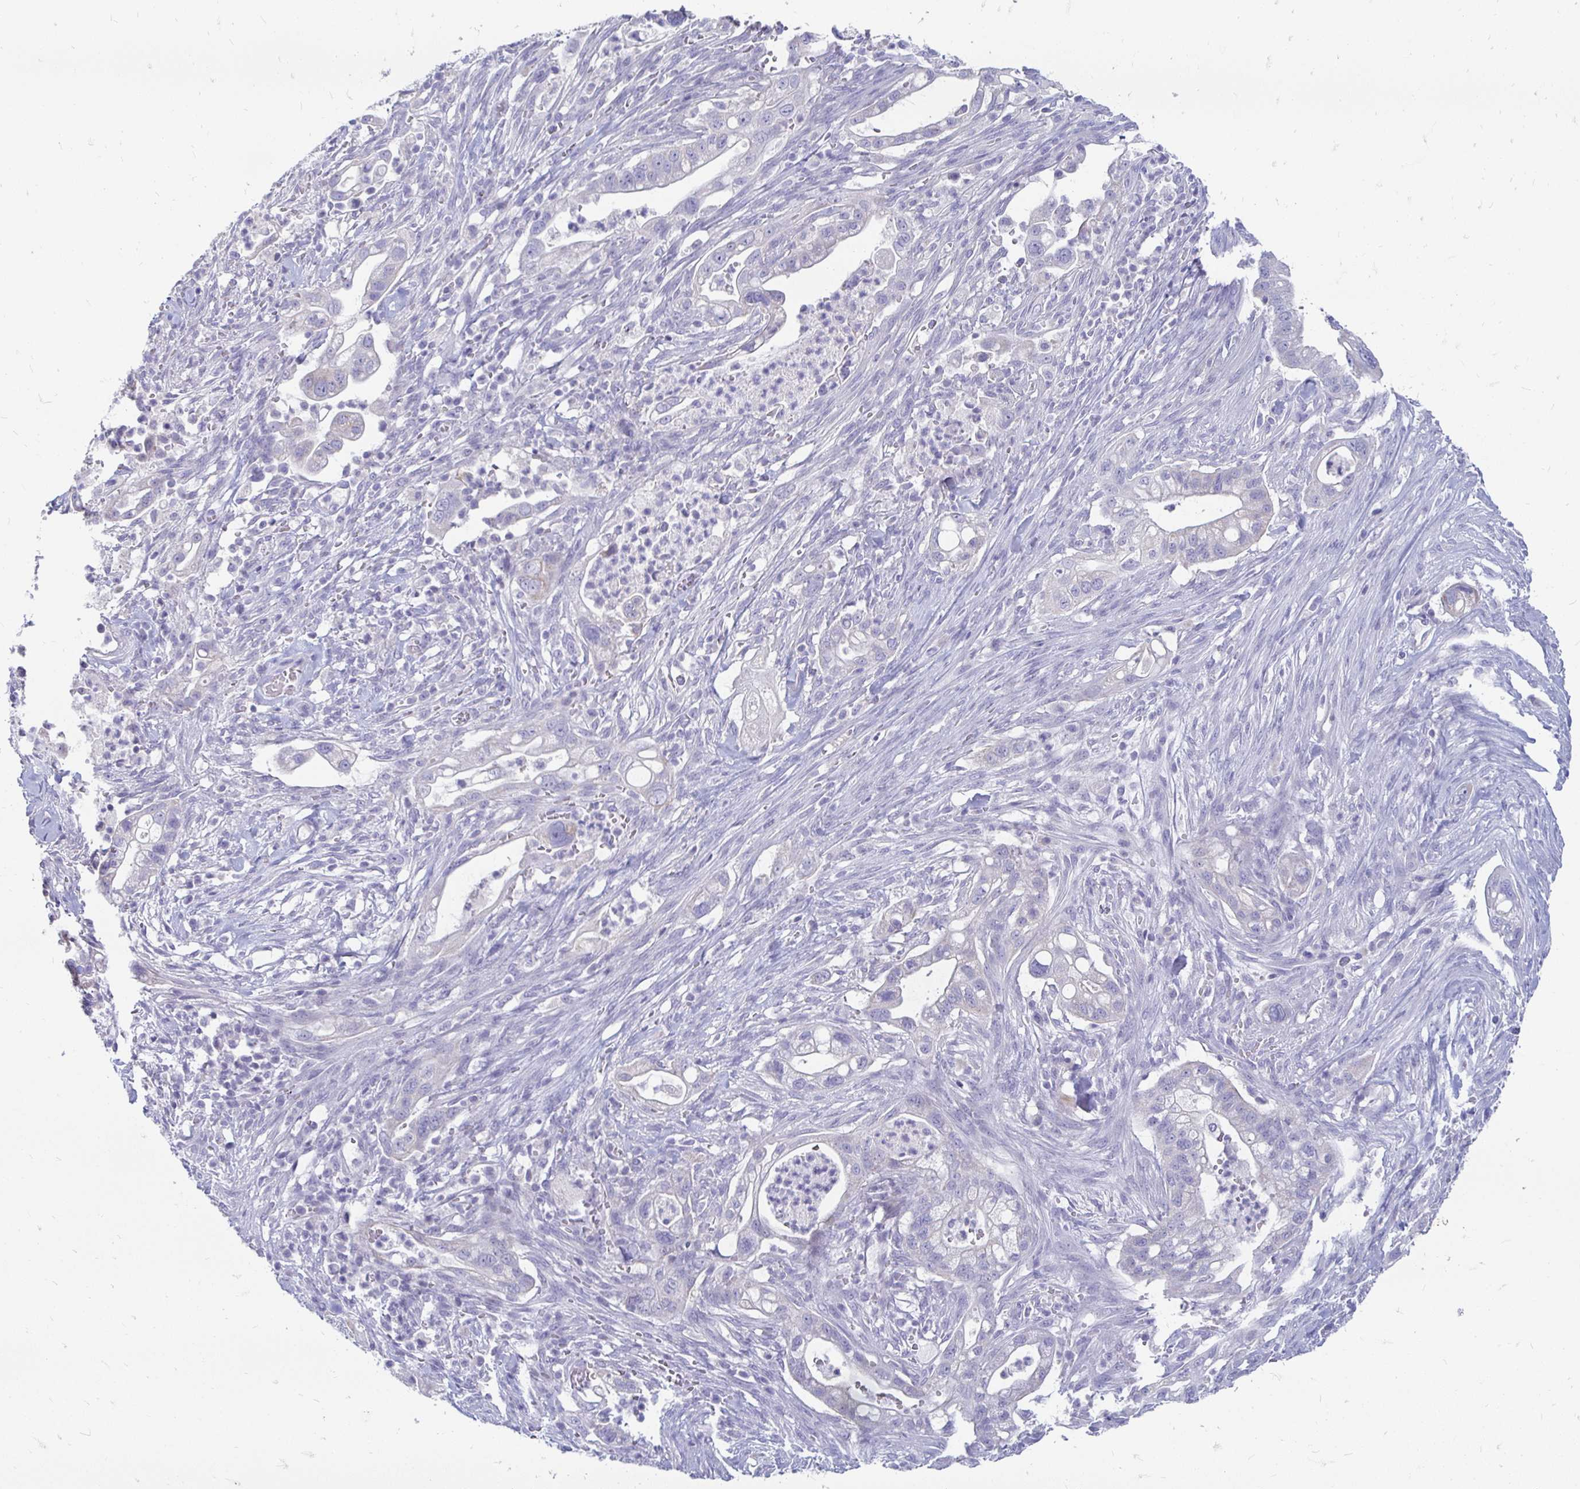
{"staining": {"intensity": "negative", "quantity": "none", "location": "none"}, "tissue": "pancreatic cancer", "cell_type": "Tumor cells", "image_type": "cancer", "snomed": [{"axis": "morphology", "description": "Adenocarcinoma, NOS"}, {"axis": "topography", "description": "Pancreas"}], "caption": "Immunohistochemistry of adenocarcinoma (pancreatic) reveals no expression in tumor cells. The staining was performed using DAB (3,3'-diaminobenzidine) to visualize the protein expression in brown, while the nuclei were stained in blue with hematoxylin (Magnification: 20x).", "gene": "PEG10", "patient": {"sex": "male", "age": 44}}